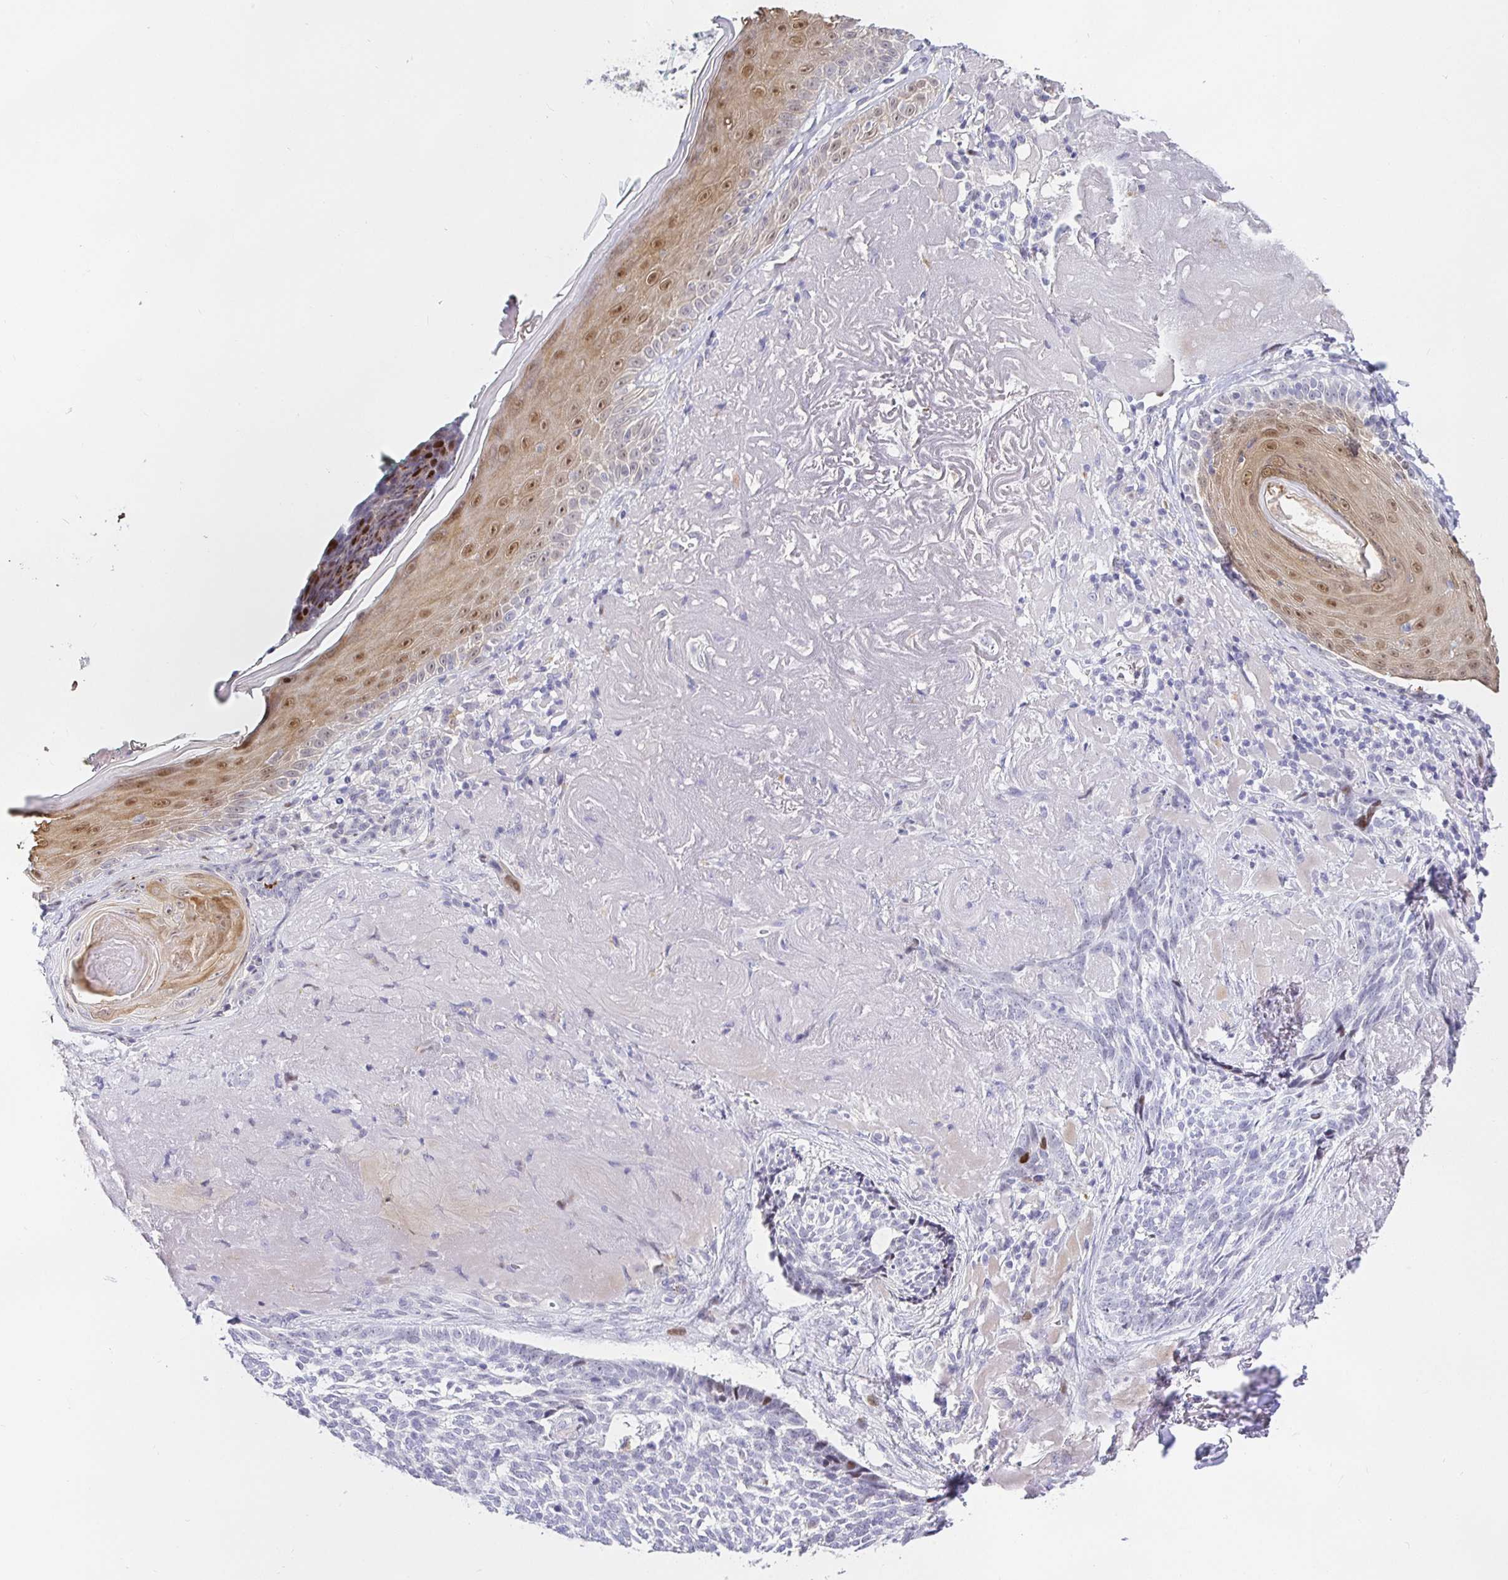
{"staining": {"intensity": "negative", "quantity": "none", "location": "none"}, "tissue": "skin cancer", "cell_type": "Tumor cells", "image_type": "cancer", "snomed": [{"axis": "morphology", "description": "Basal cell carcinoma"}, {"axis": "topography", "description": "Skin"}, {"axis": "topography", "description": "Skin of face"}], "caption": "Immunohistochemistry (IHC) micrograph of neoplastic tissue: skin basal cell carcinoma stained with DAB (3,3'-diaminobenzidine) exhibits no significant protein positivity in tumor cells. (DAB (3,3'-diaminobenzidine) immunohistochemistry, high magnification).", "gene": "KBTBD13", "patient": {"sex": "female", "age": 95}}